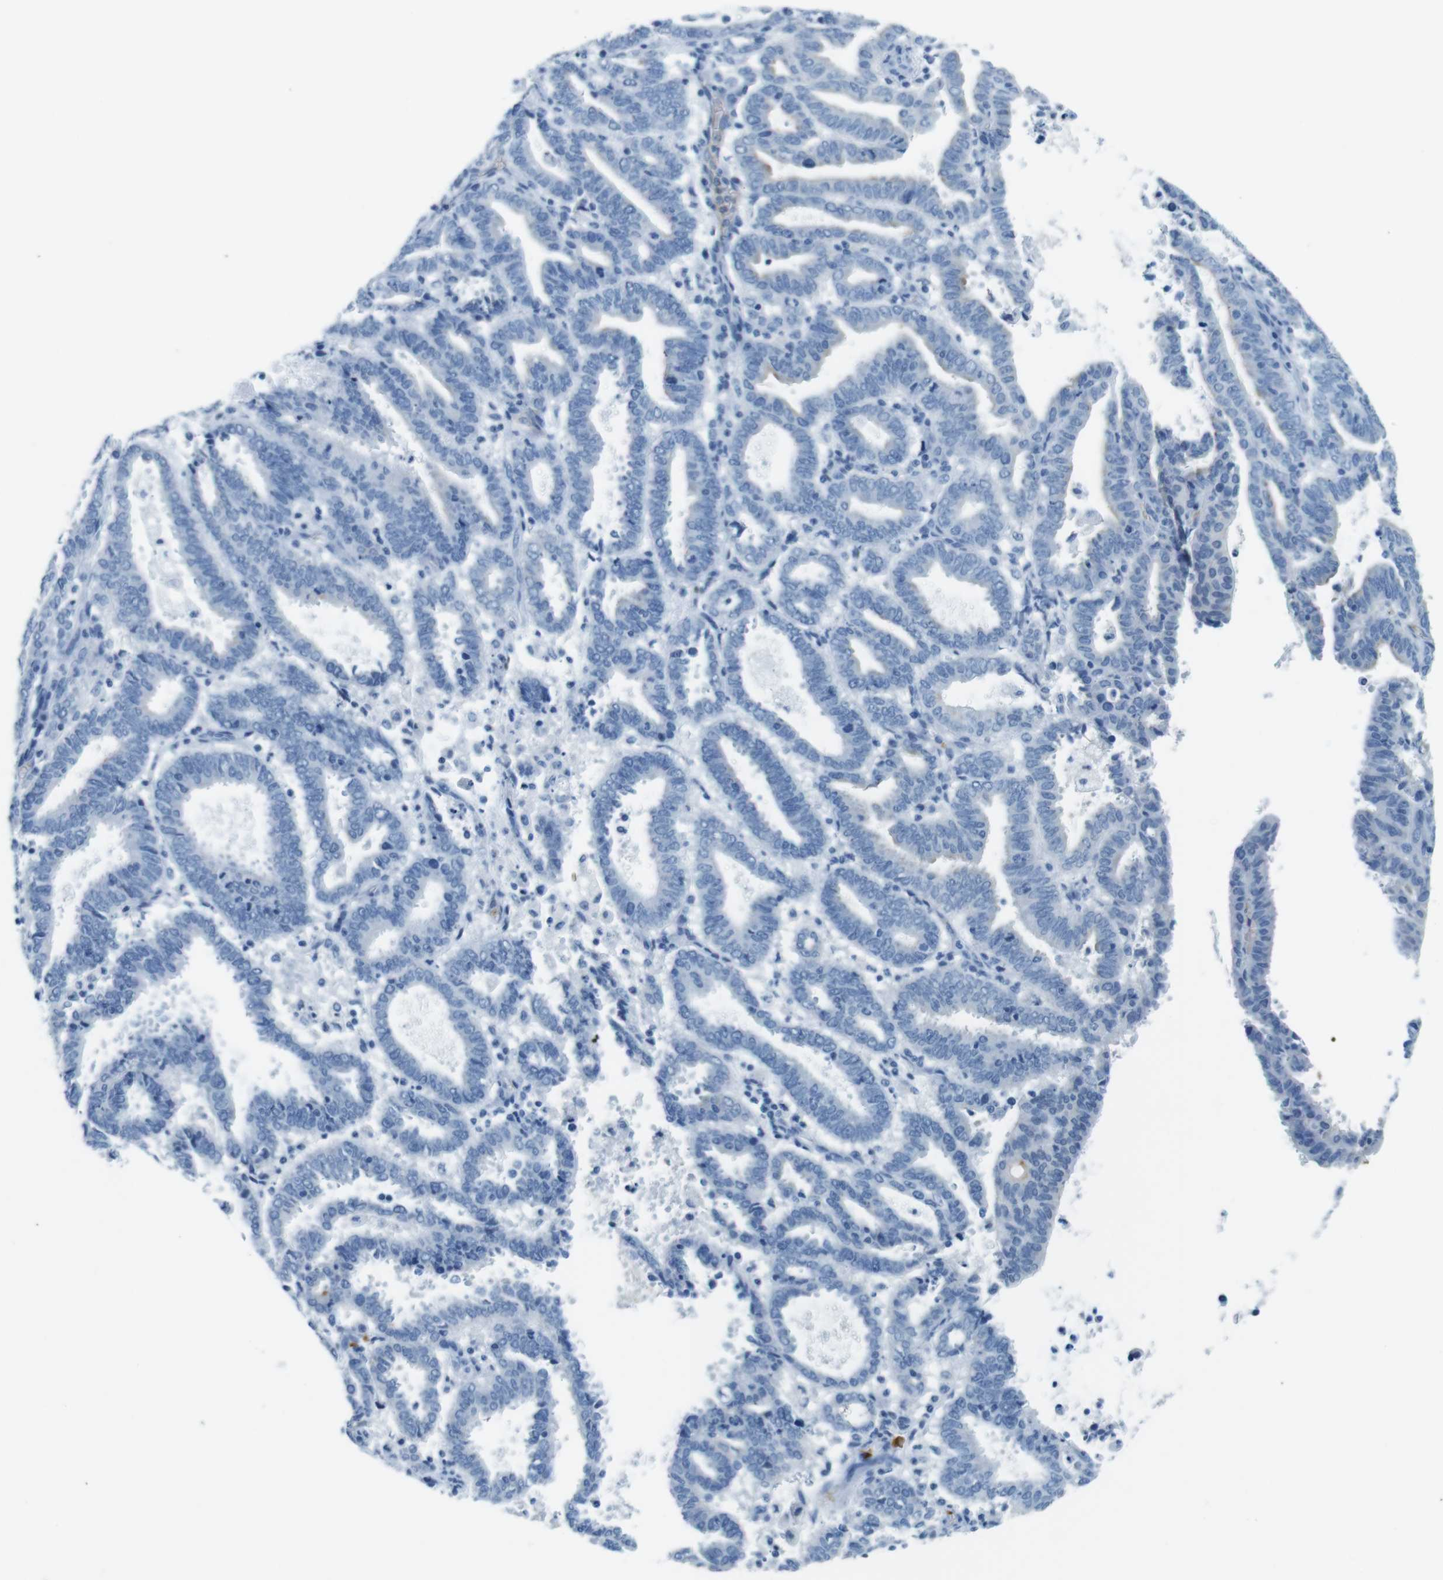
{"staining": {"intensity": "weak", "quantity": "<25%", "location": "cytoplasmic/membranous"}, "tissue": "endometrial cancer", "cell_type": "Tumor cells", "image_type": "cancer", "snomed": [{"axis": "morphology", "description": "Adenocarcinoma, NOS"}, {"axis": "topography", "description": "Uterus"}], "caption": "This is an immunohistochemistry (IHC) image of human adenocarcinoma (endometrial). There is no staining in tumor cells.", "gene": "TFAP2C", "patient": {"sex": "female", "age": 83}}